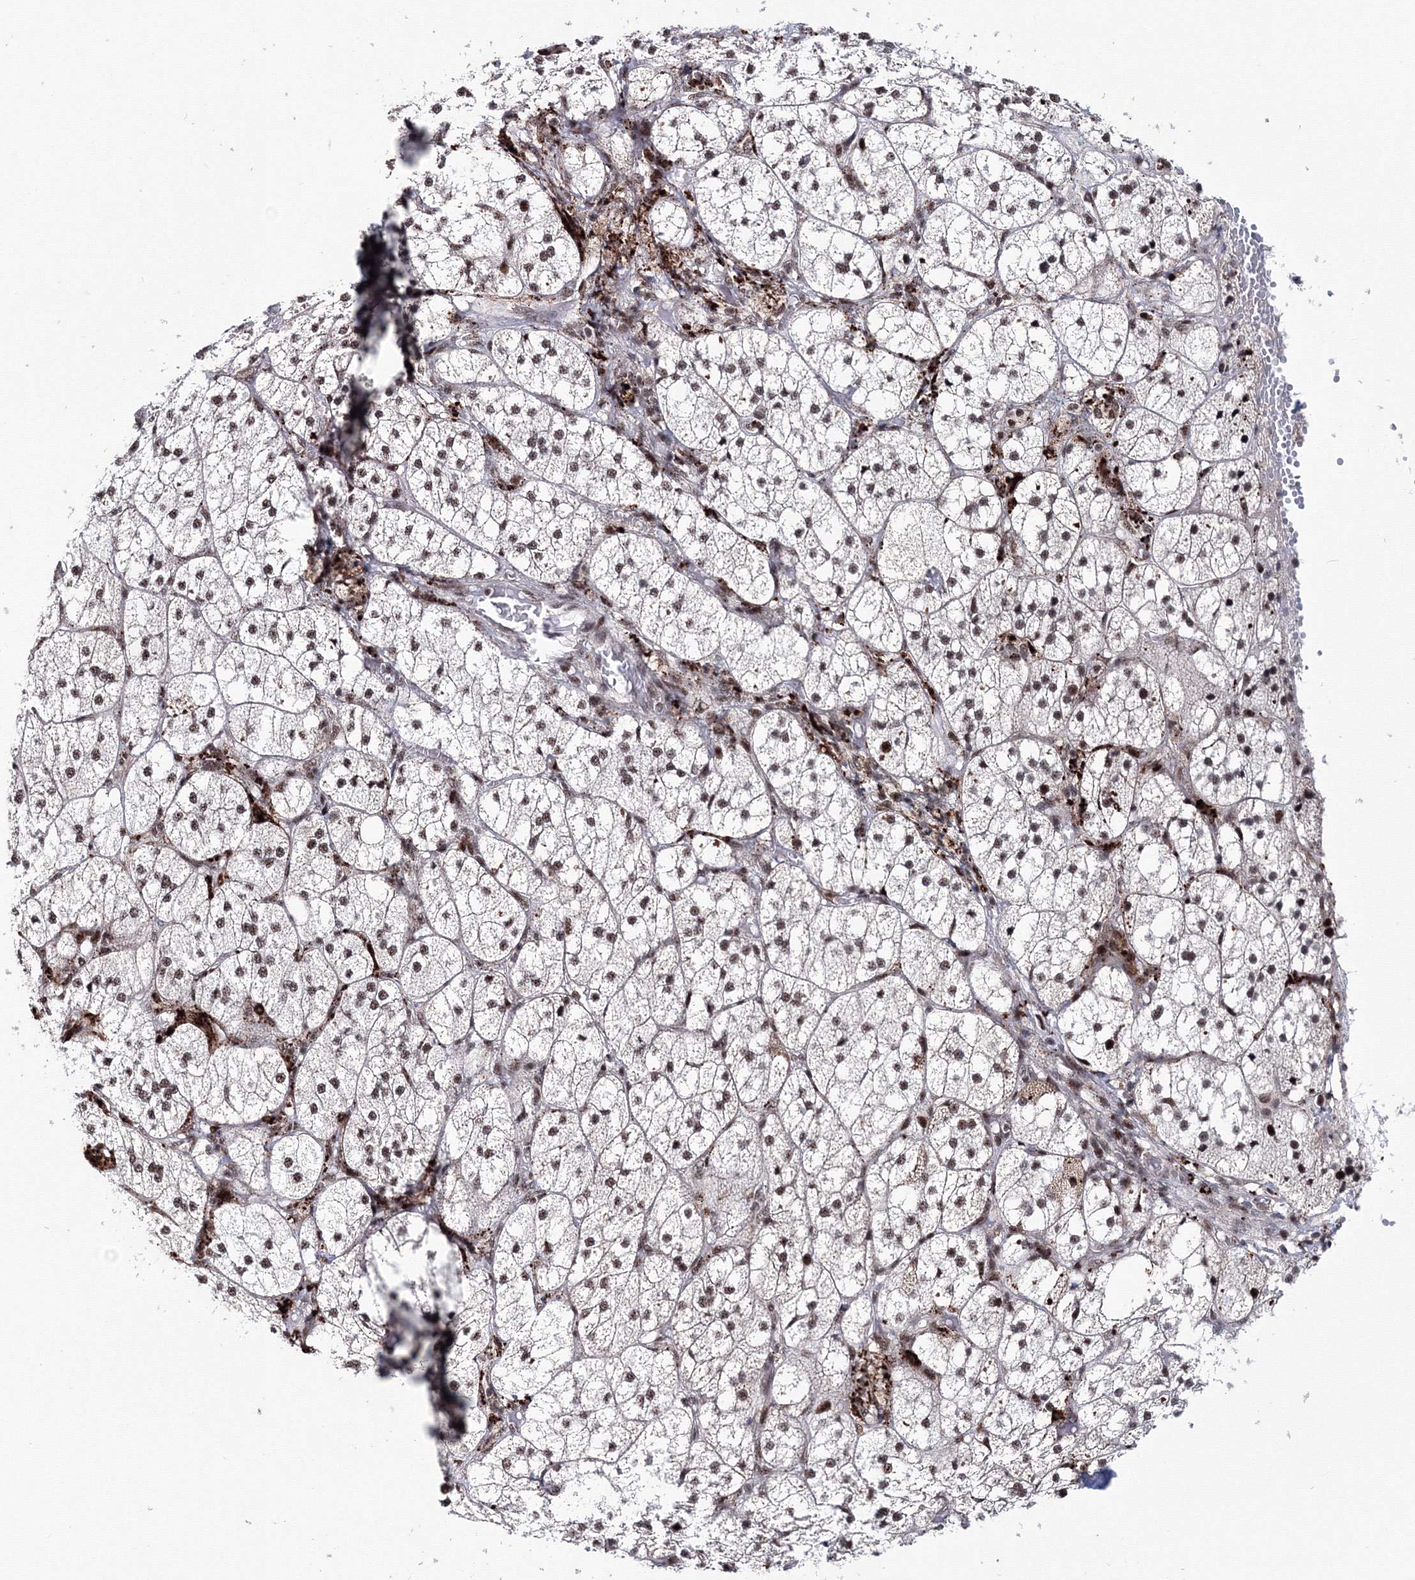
{"staining": {"intensity": "strong", "quantity": "25%-75%", "location": "nuclear"}, "tissue": "adrenal gland", "cell_type": "Glandular cells", "image_type": "normal", "snomed": [{"axis": "morphology", "description": "Normal tissue, NOS"}, {"axis": "topography", "description": "Adrenal gland"}], "caption": "An IHC histopathology image of unremarkable tissue is shown. Protein staining in brown highlights strong nuclear positivity in adrenal gland within glandular cells.", "gene": "TATDN2", "patient": {"sex": "female", "age": 61}}